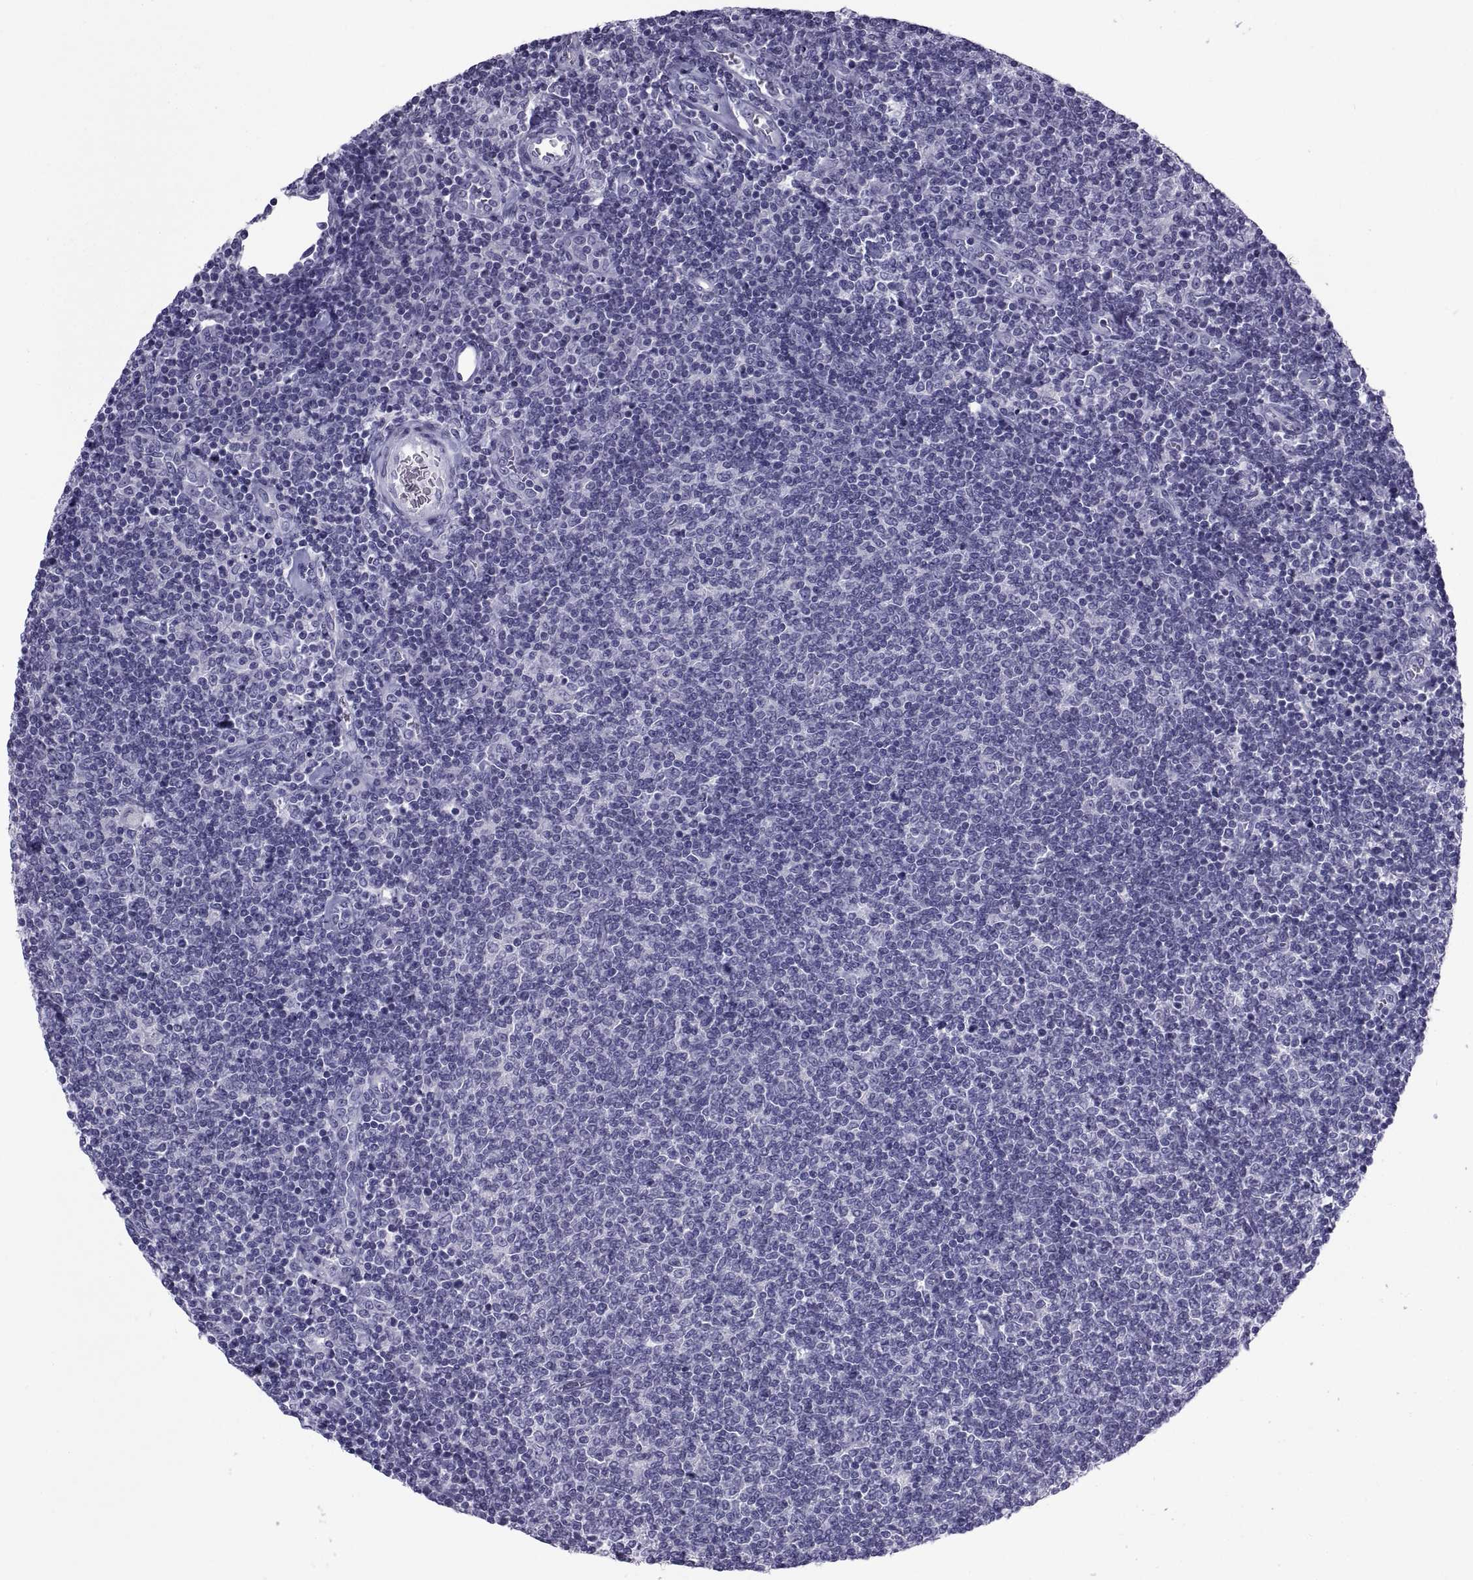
{"staining": {"intensity": "negative", "quantity": "none", "location": "none"}, "tissue": "lymphoma", "cell_type": "Tumor cells", "image_type": "cancer", "snomed": [{"axis": "morphology", "description": "Malignant lymphoma, non-Hodgkin's type, Low grade"}, {"axis": "topography", "description": "Lymph node"}], "caption": "Tumor cells are negative for brown protein staining in lymphoma. (DAB immunohistochemistry, high magnification).", "gene": "NPTX2", "patient": {"sex": "male", "age": 52}}